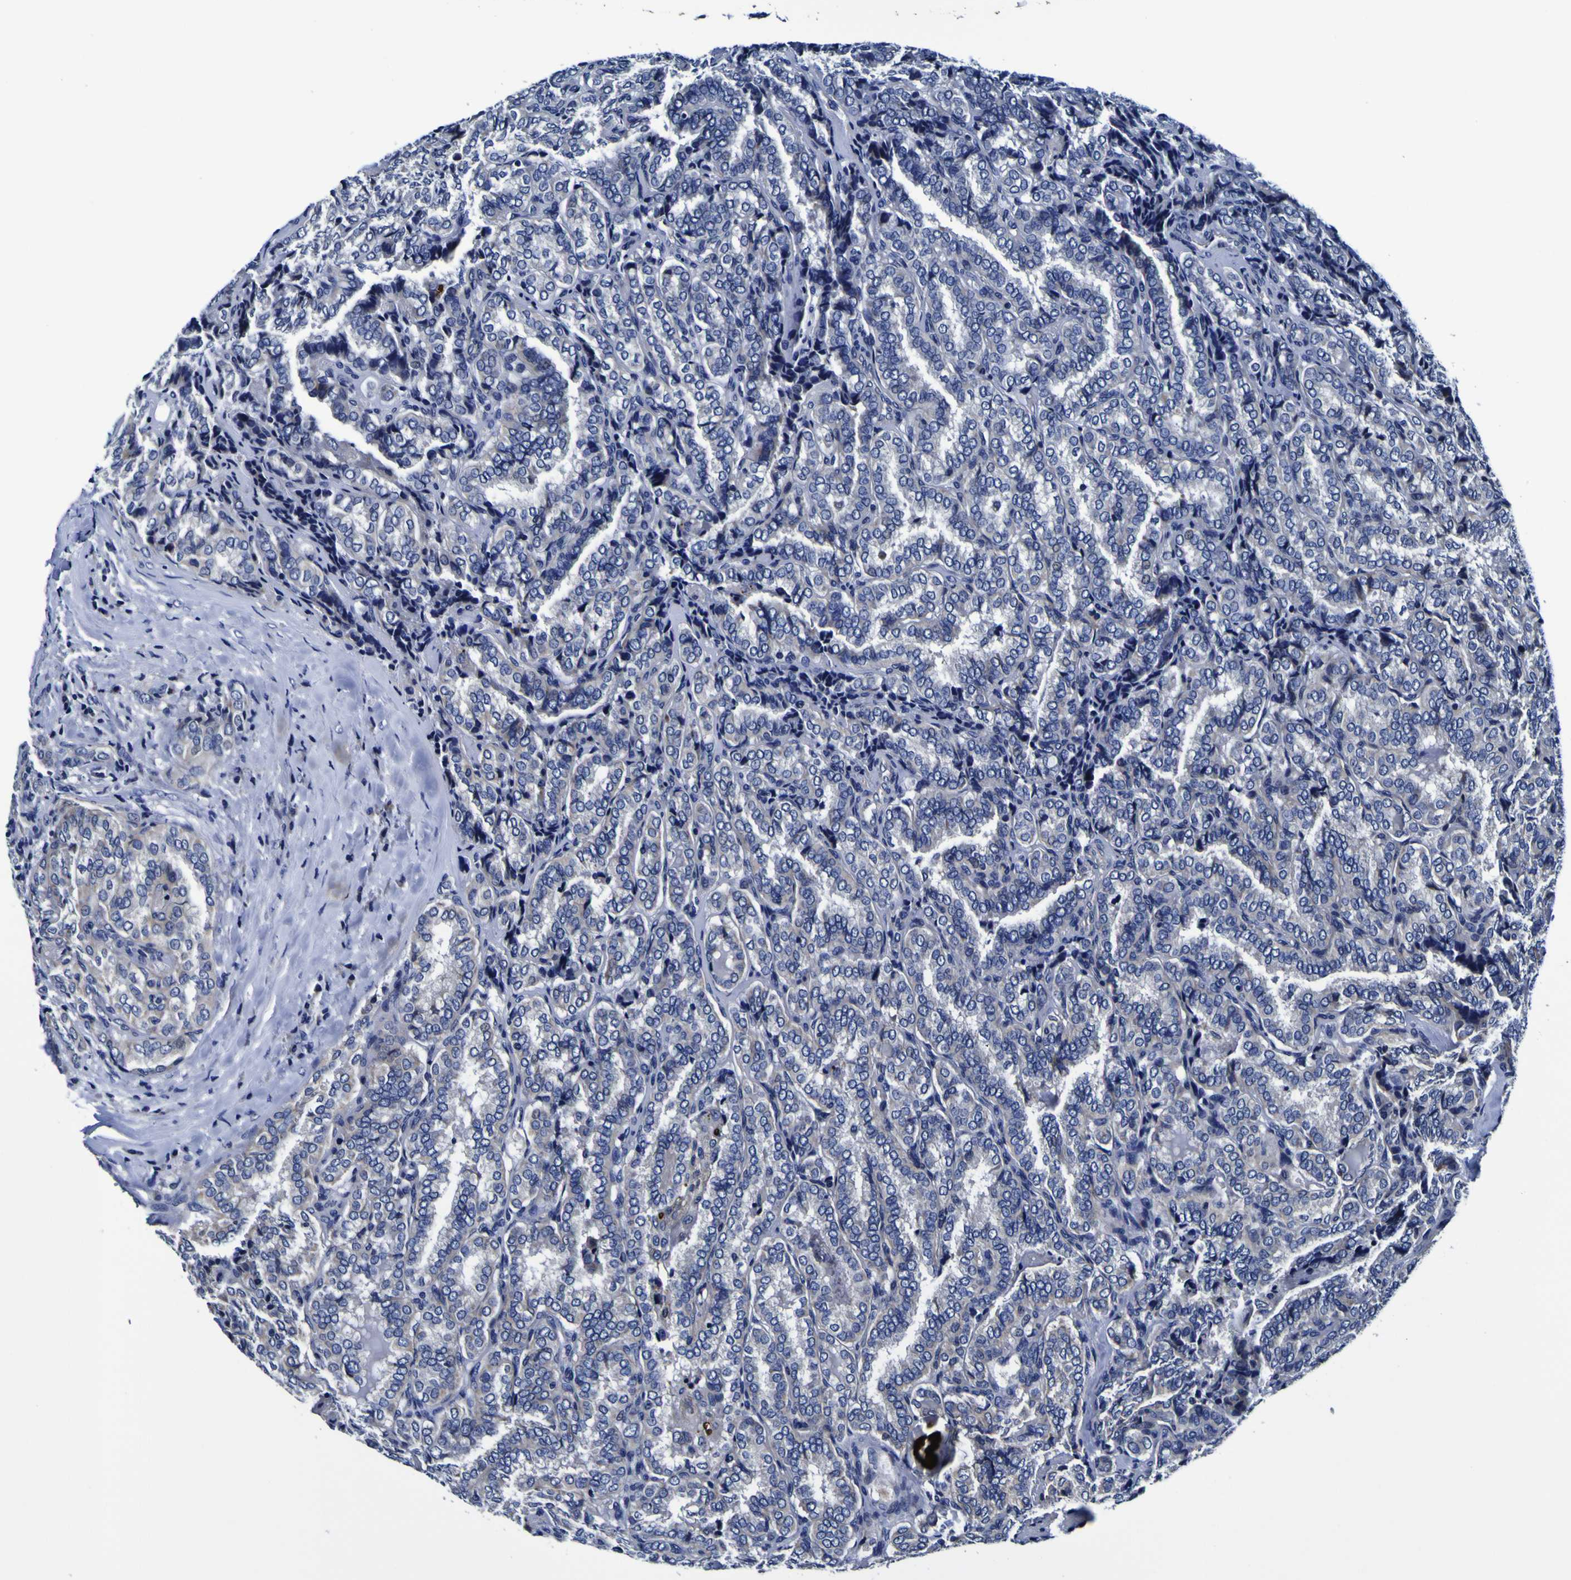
{"staining": {"intensity": "negative", "quantity": "none", "location": "none"}, "tissue": "thyroid cancer", "cell_type": "Tumor cells", "image_type": "cancer", "snomed": [{"axis": "morphology", "description": "Normal tissue, NOS"}, {"axis": "morphology", "description": "Papillary adenocarcinoma, NOS"}, {"axis": "topography", "description": "Thyroid gland"}], "caption": "Immunohistochemistry (IHC) micrograph of human thyroid cancer stained for a protein (brown), which exhibits no staining in tumor cells.", "gene": "PDLIM4", "patient": {"sex": "female", "age": 30}}